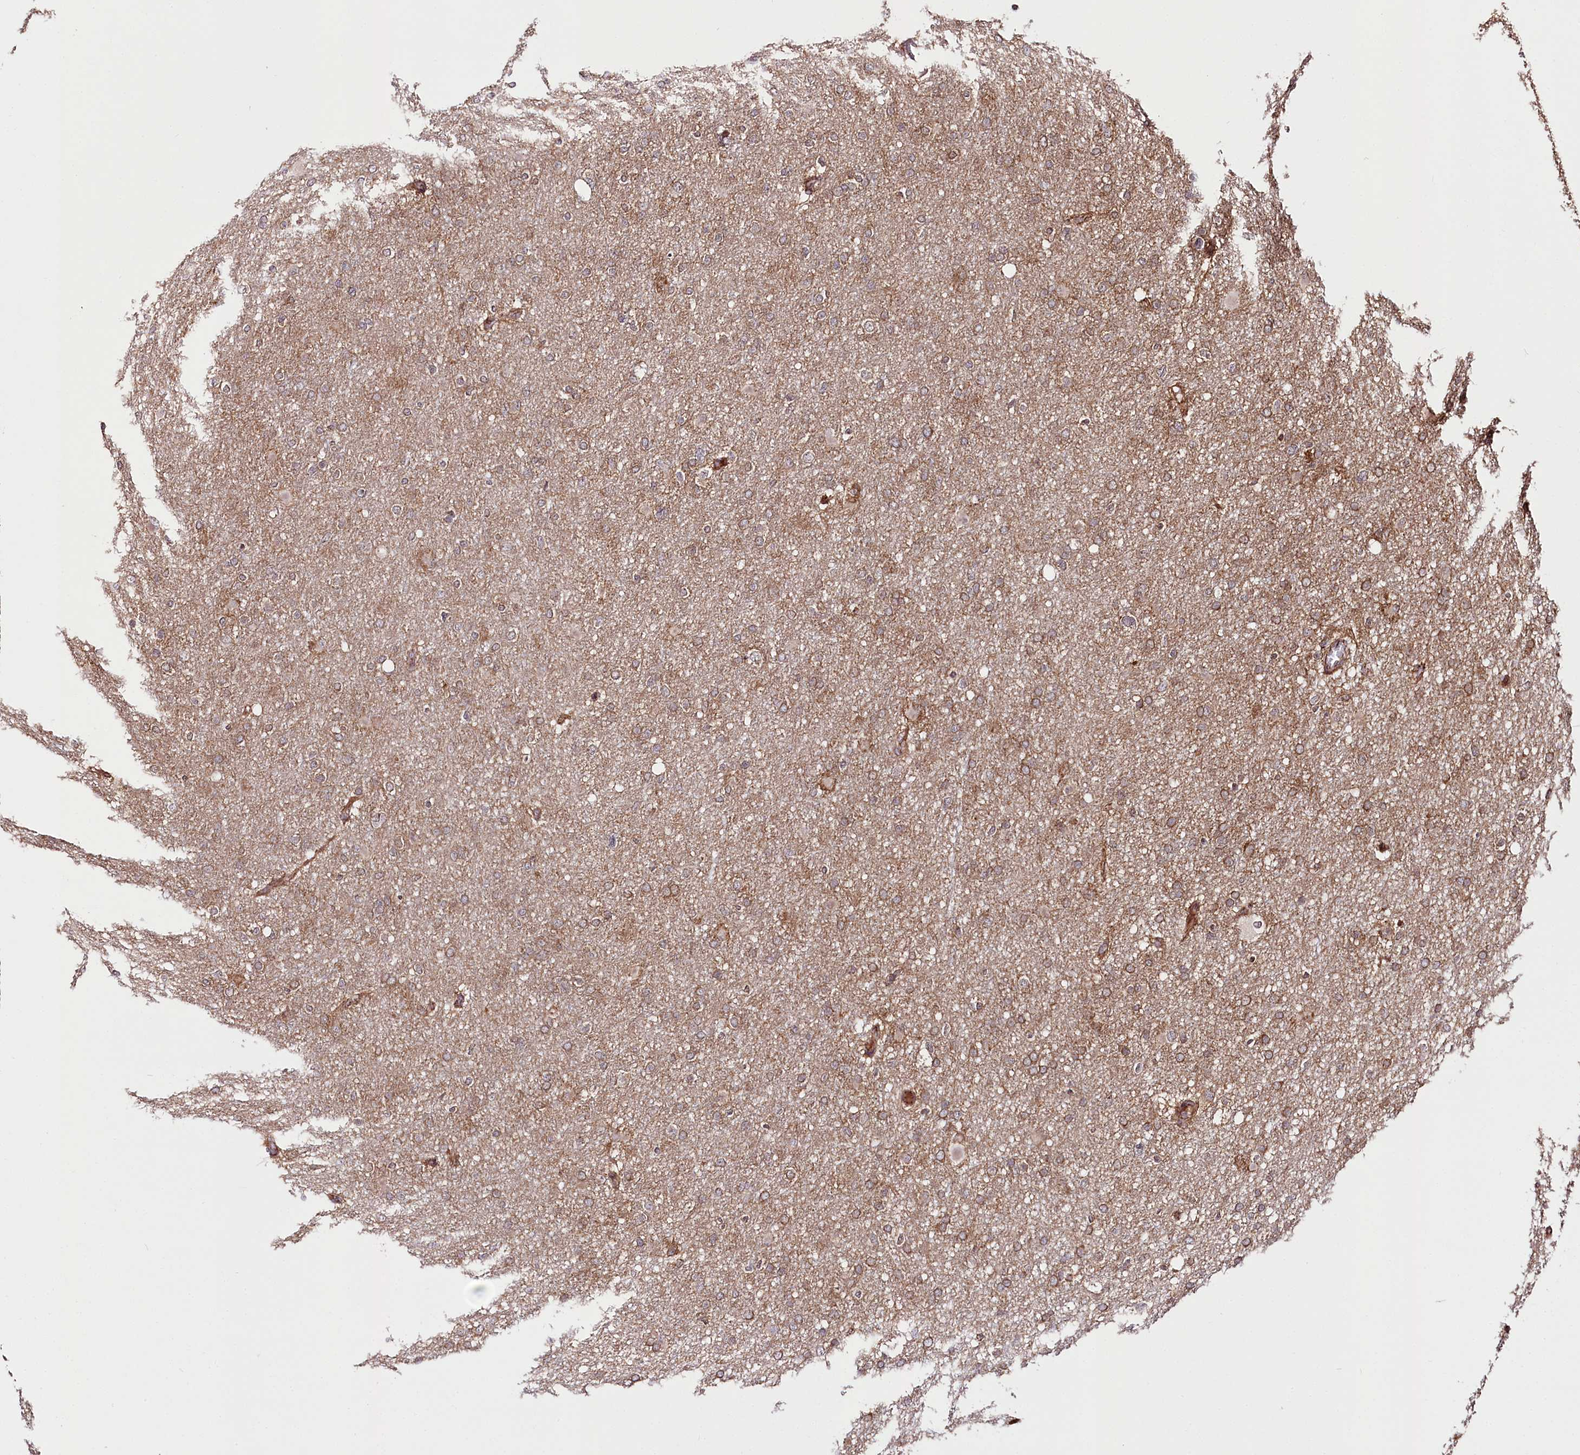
{"staining": {"intensity": "moderate", "quantity": "25%-75%", "location": "cytoplasmic/membranous"}, "tissue": "glioma", "cell_type": "Tumor cells", "image_type": "cancer", "snomed": [{"axis": "morphology", "description": "Glioma, malignant, High grade"}, {"axis": "topography", "description": "Cerebral cortex"}], "caption": "The immunohistochemical stain shows moderate cytoplasmic/membranous staining in tumor cells of malignant high-grade glioma tissue.", "gene": "DHX29", "patient": {"sex": "female", "age": 36}}